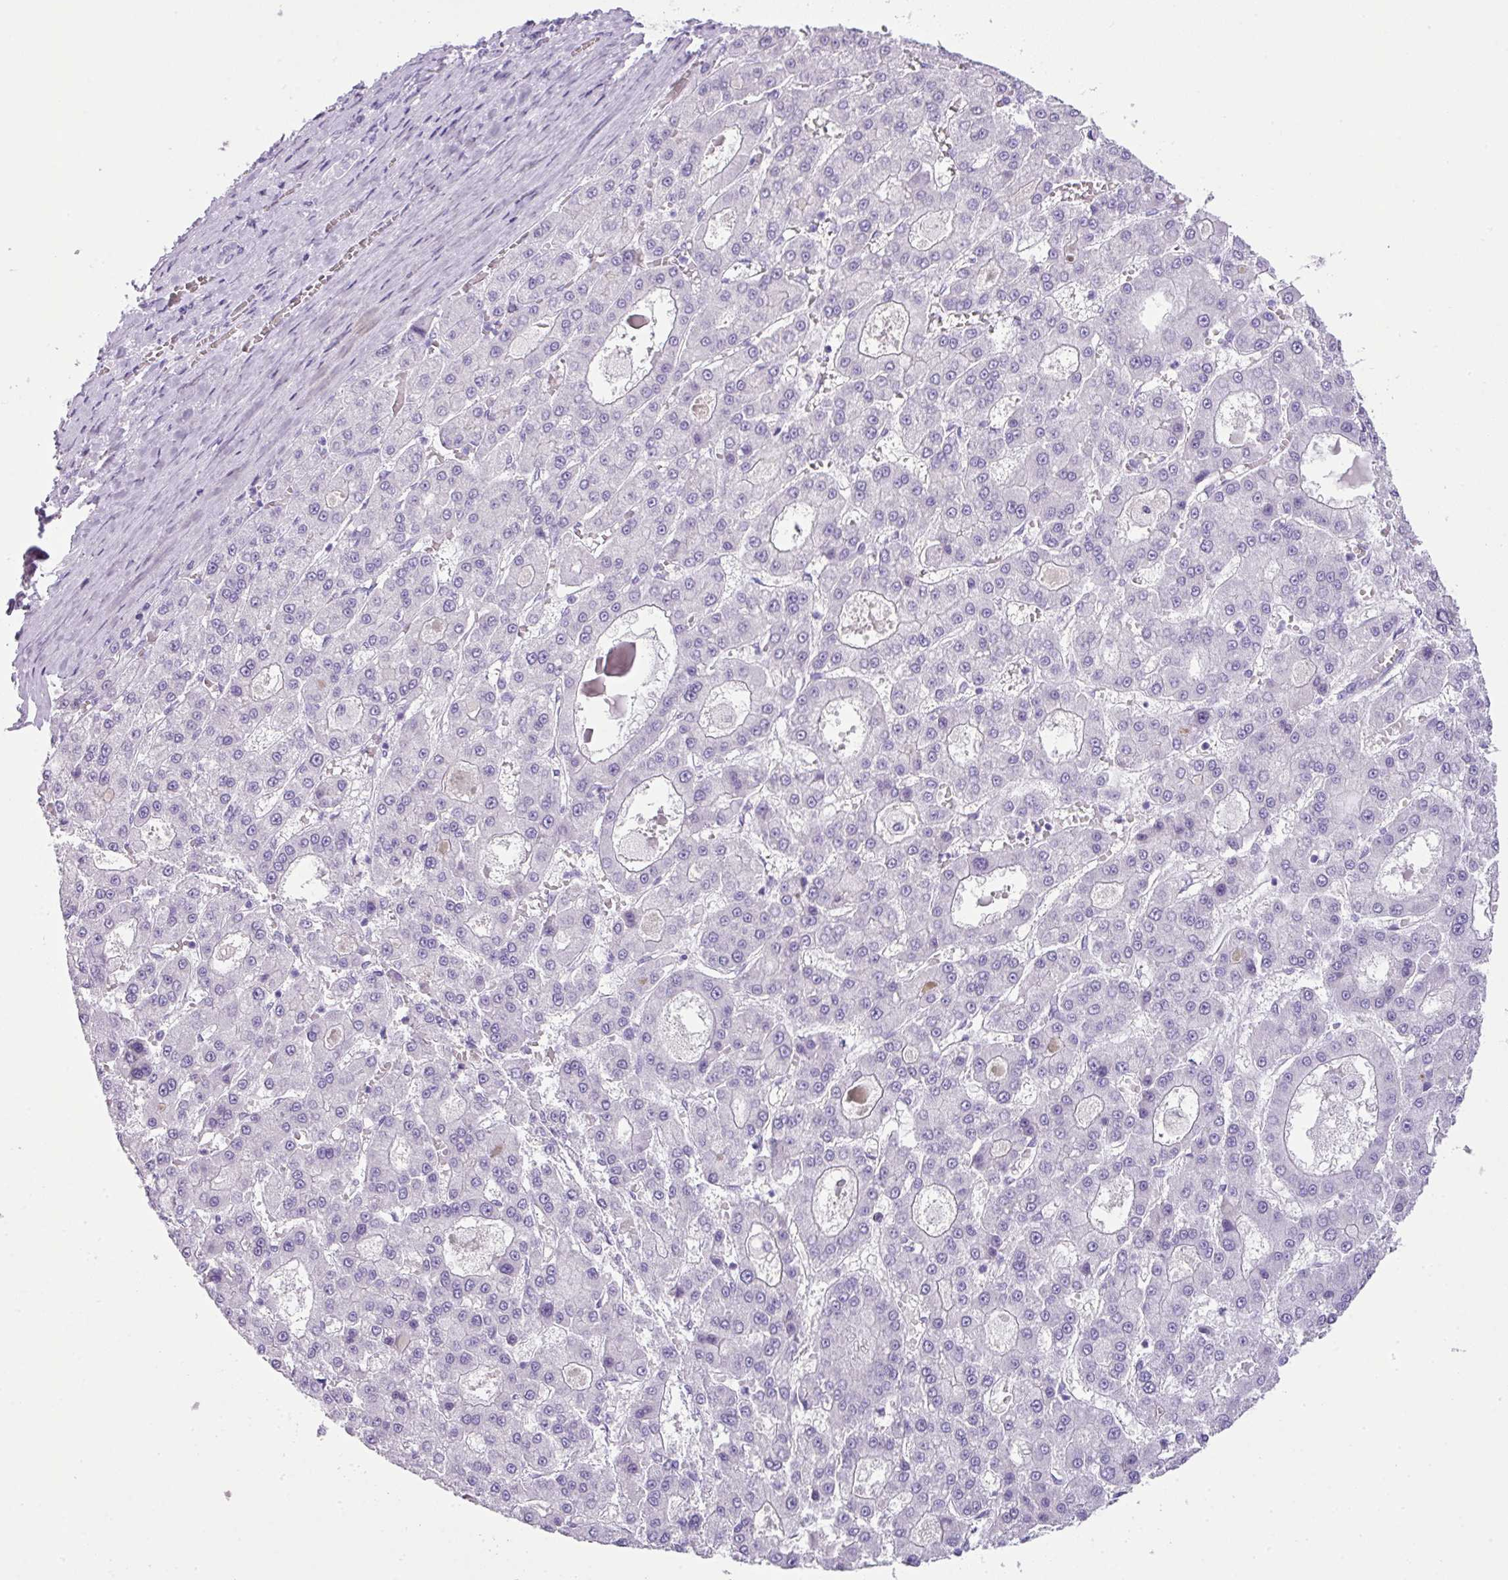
{"staining": {"intensity": "negative", "quantity": "none", "location": "none"}, "tissue": "liver cancer", "cell_type": "Tumor cells", "image_type": "cancer", "snomed": [{"axis": "morphology", "description": "Carcinoma, Hepatocellular, NOS"}, {"axis": "topography", "description": "Liver"}], "caption": "Immunohistochemistry (IHC) histopathology image of neoplastic tissue: liver hepatocellular carcinoma stained with DAB shows no significant protein positivity in tumor cells.", "gene": "TNP1", "patient": {"sex": "male", "age": 70}}